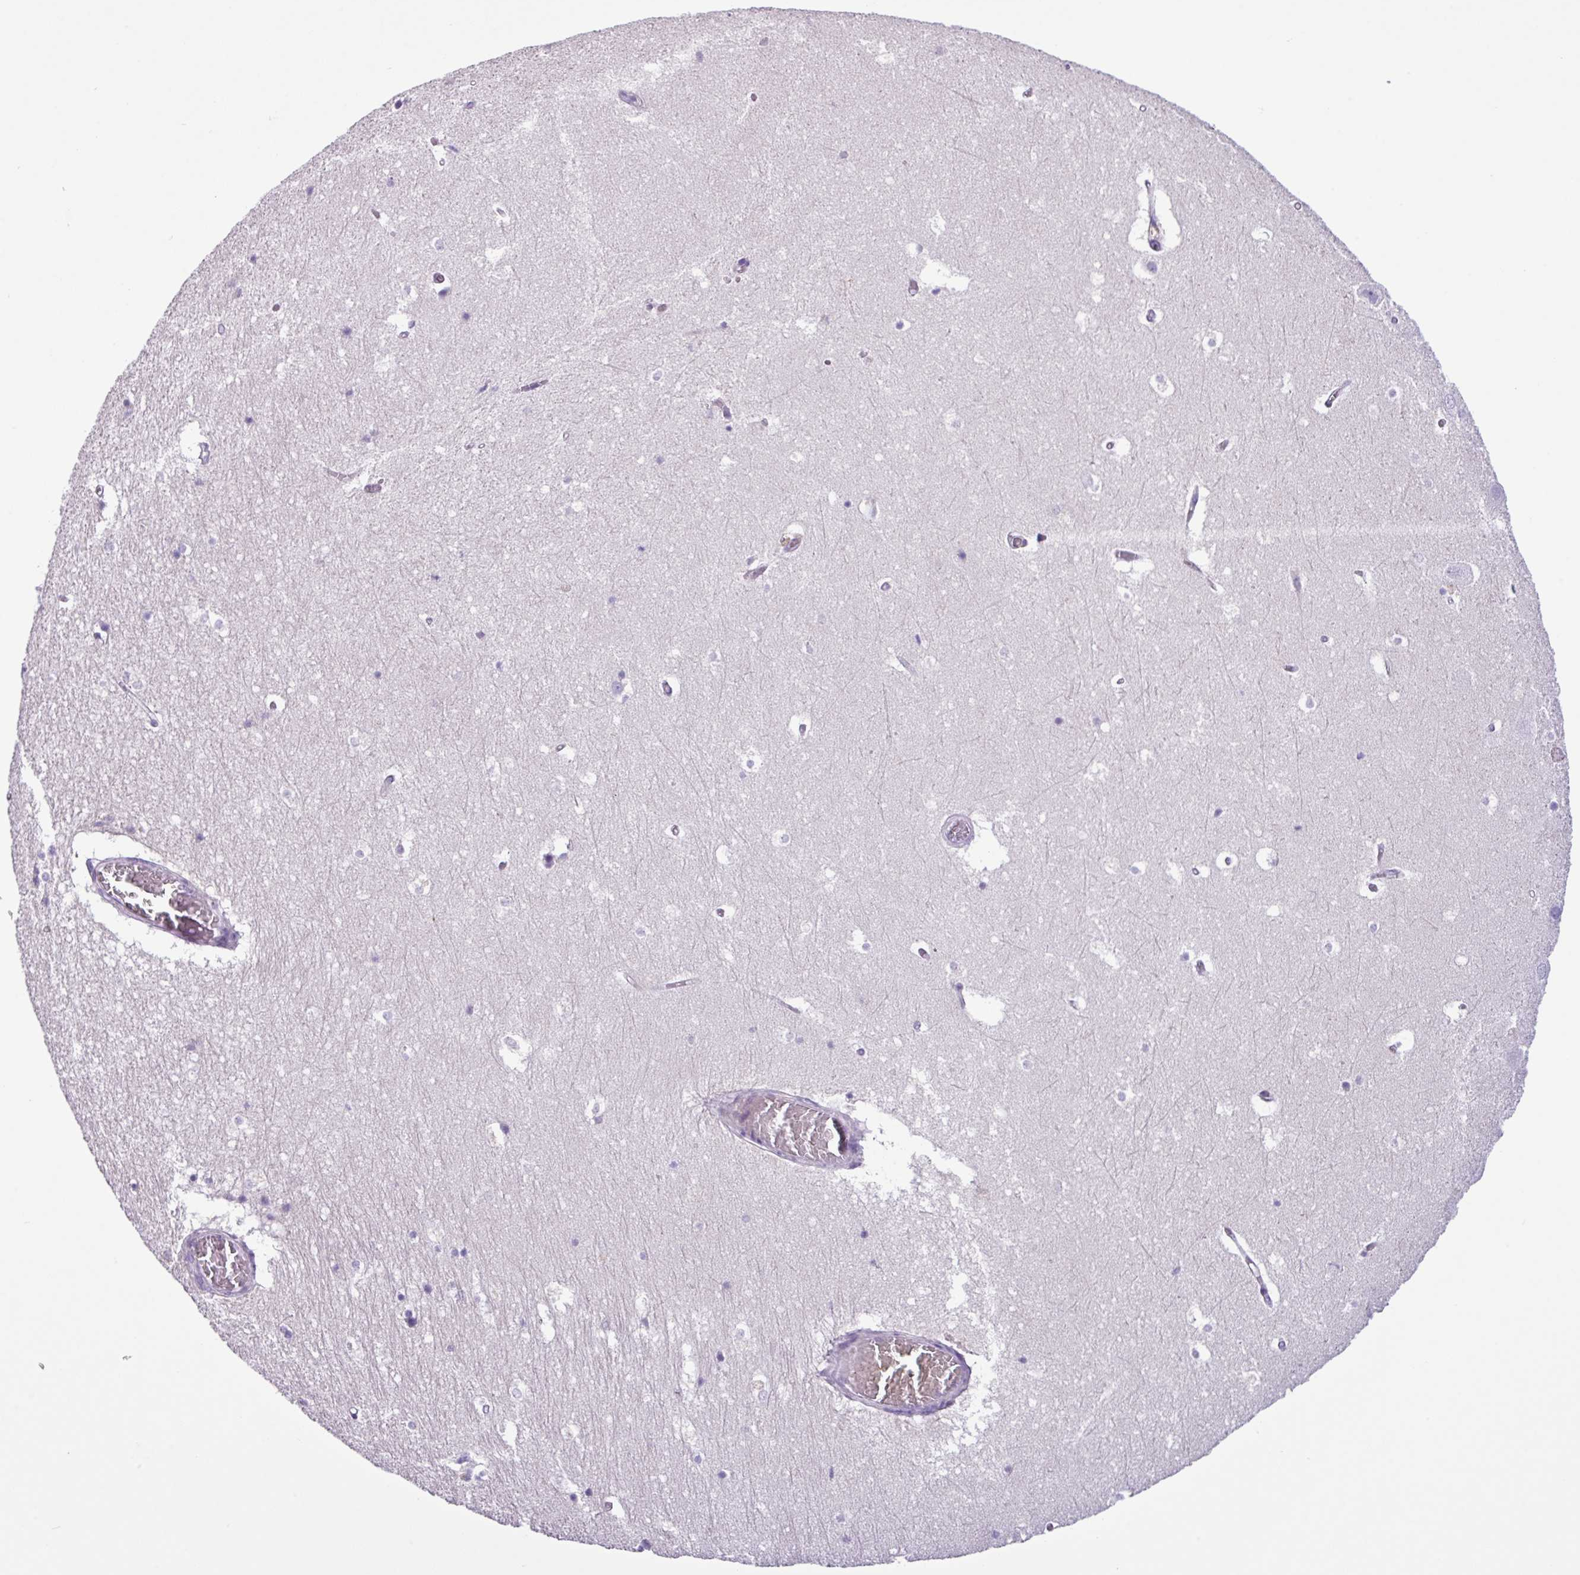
{"staining": {"intensity": "negative", "quantity": "none", "location": "none"}, "tissue": "hippocampus", "cell_type": "Glial cells", "image_type": "normal", "snomed": [{"axis": "morphology", "description": "Normal tissue, NOS"}, {"axis": "topography", "description": "Hippocampus"}], "caption": "The histopathology image shows no staining of glial cells in benign hippocampus.", "gene": "CYSTM1", "patient": {"sex": "female", "age": 52}}